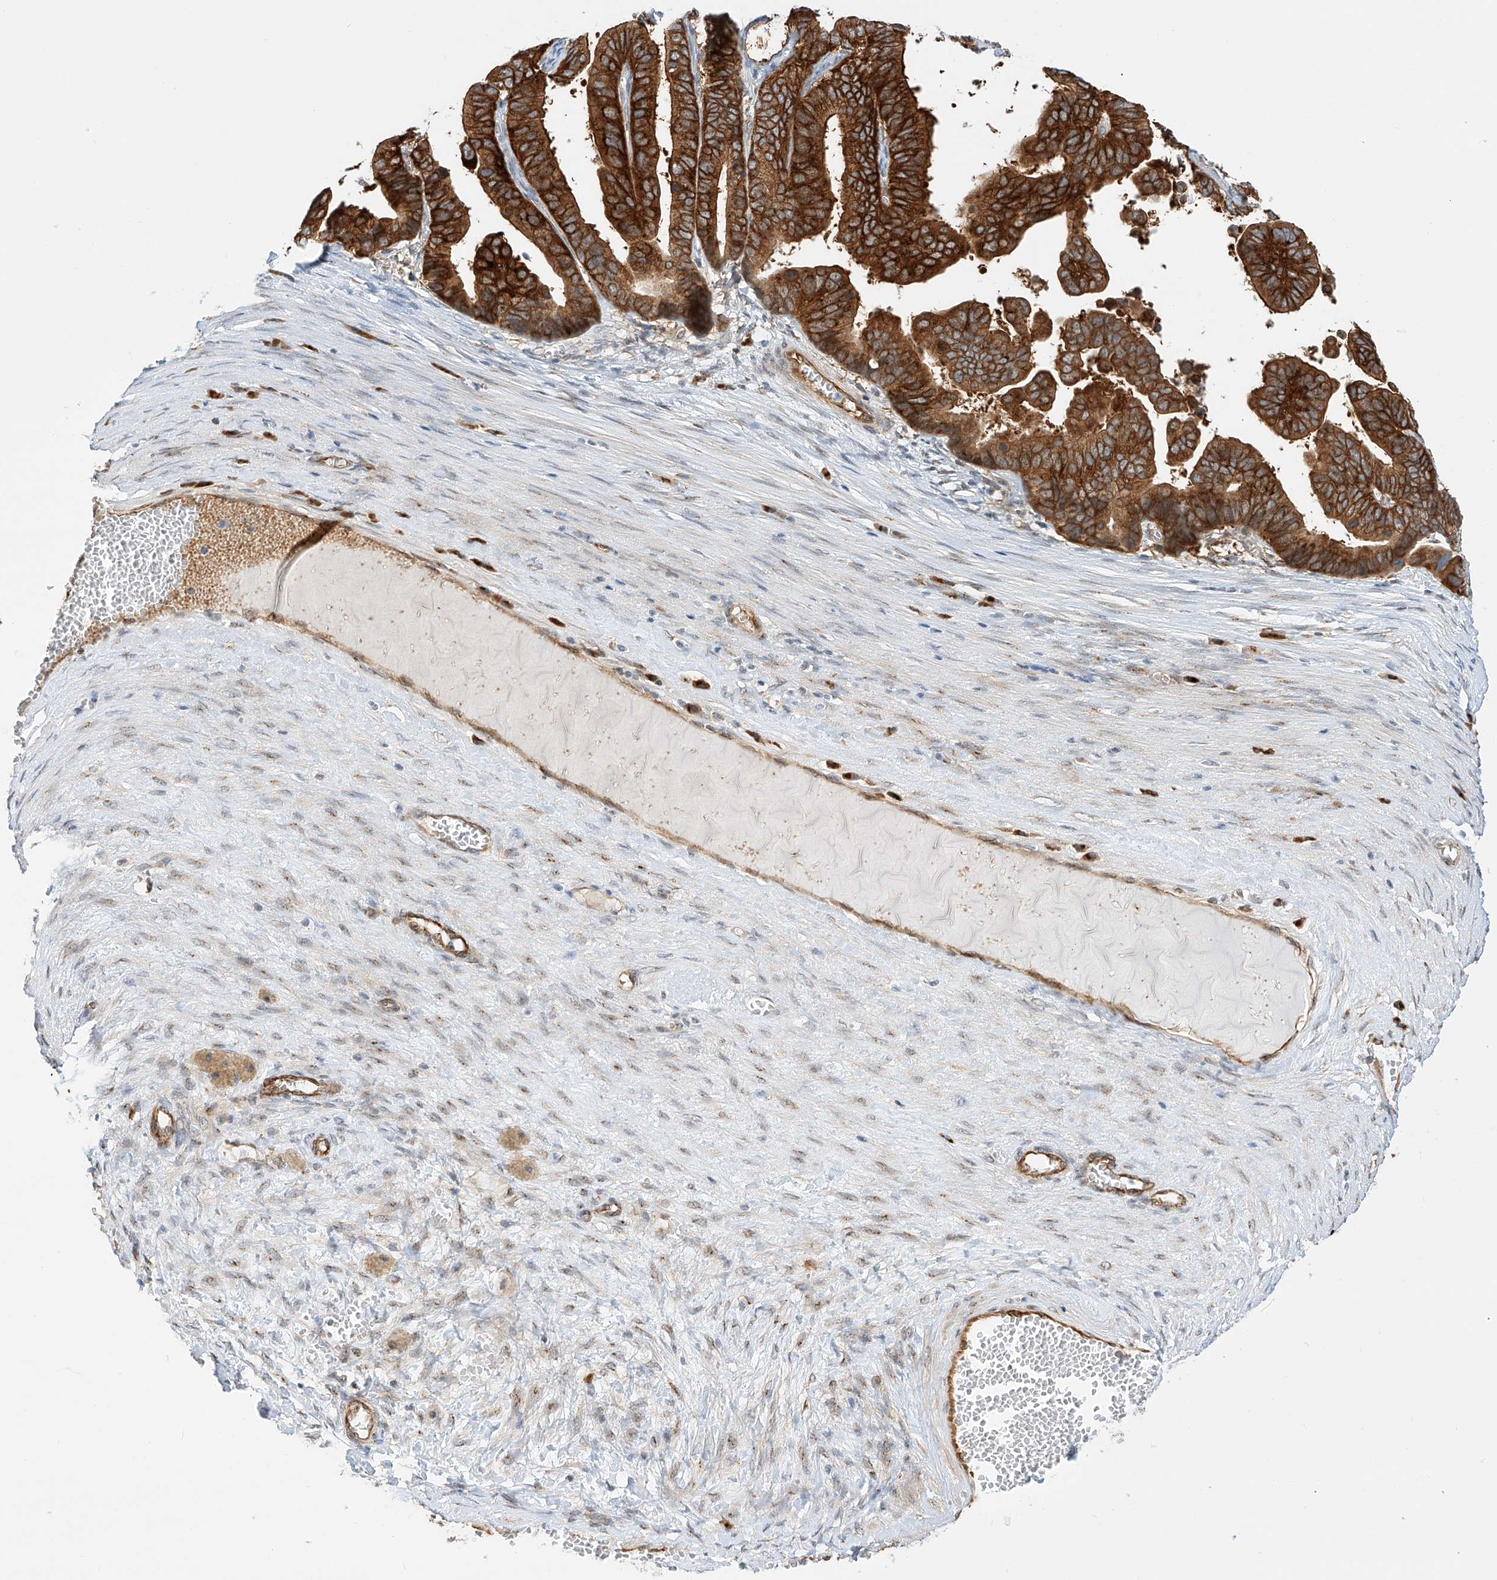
{"staining": {"intensity": "strong", "quantity": ">75%", "location": "cytoplasmic/membranous"}, "tissue": "ovarian cancer", "cell_type": "Tumor cells", "image_type": "cancer", "snomed": [{"axis": "morphology", "description": "Cystadenocarcinoma, serous, NOS"}, {"axis": "topography", "description": "Ovary"}], "caption": "Ovarian serous cystadenocarcinoma stained for a protein (brown) reveals strong cytoplasmic/membranous positive expression in about >75% of tumor cells.", "gene": "CARMIL1", "patient": {"sex": "female", "age": 56}}